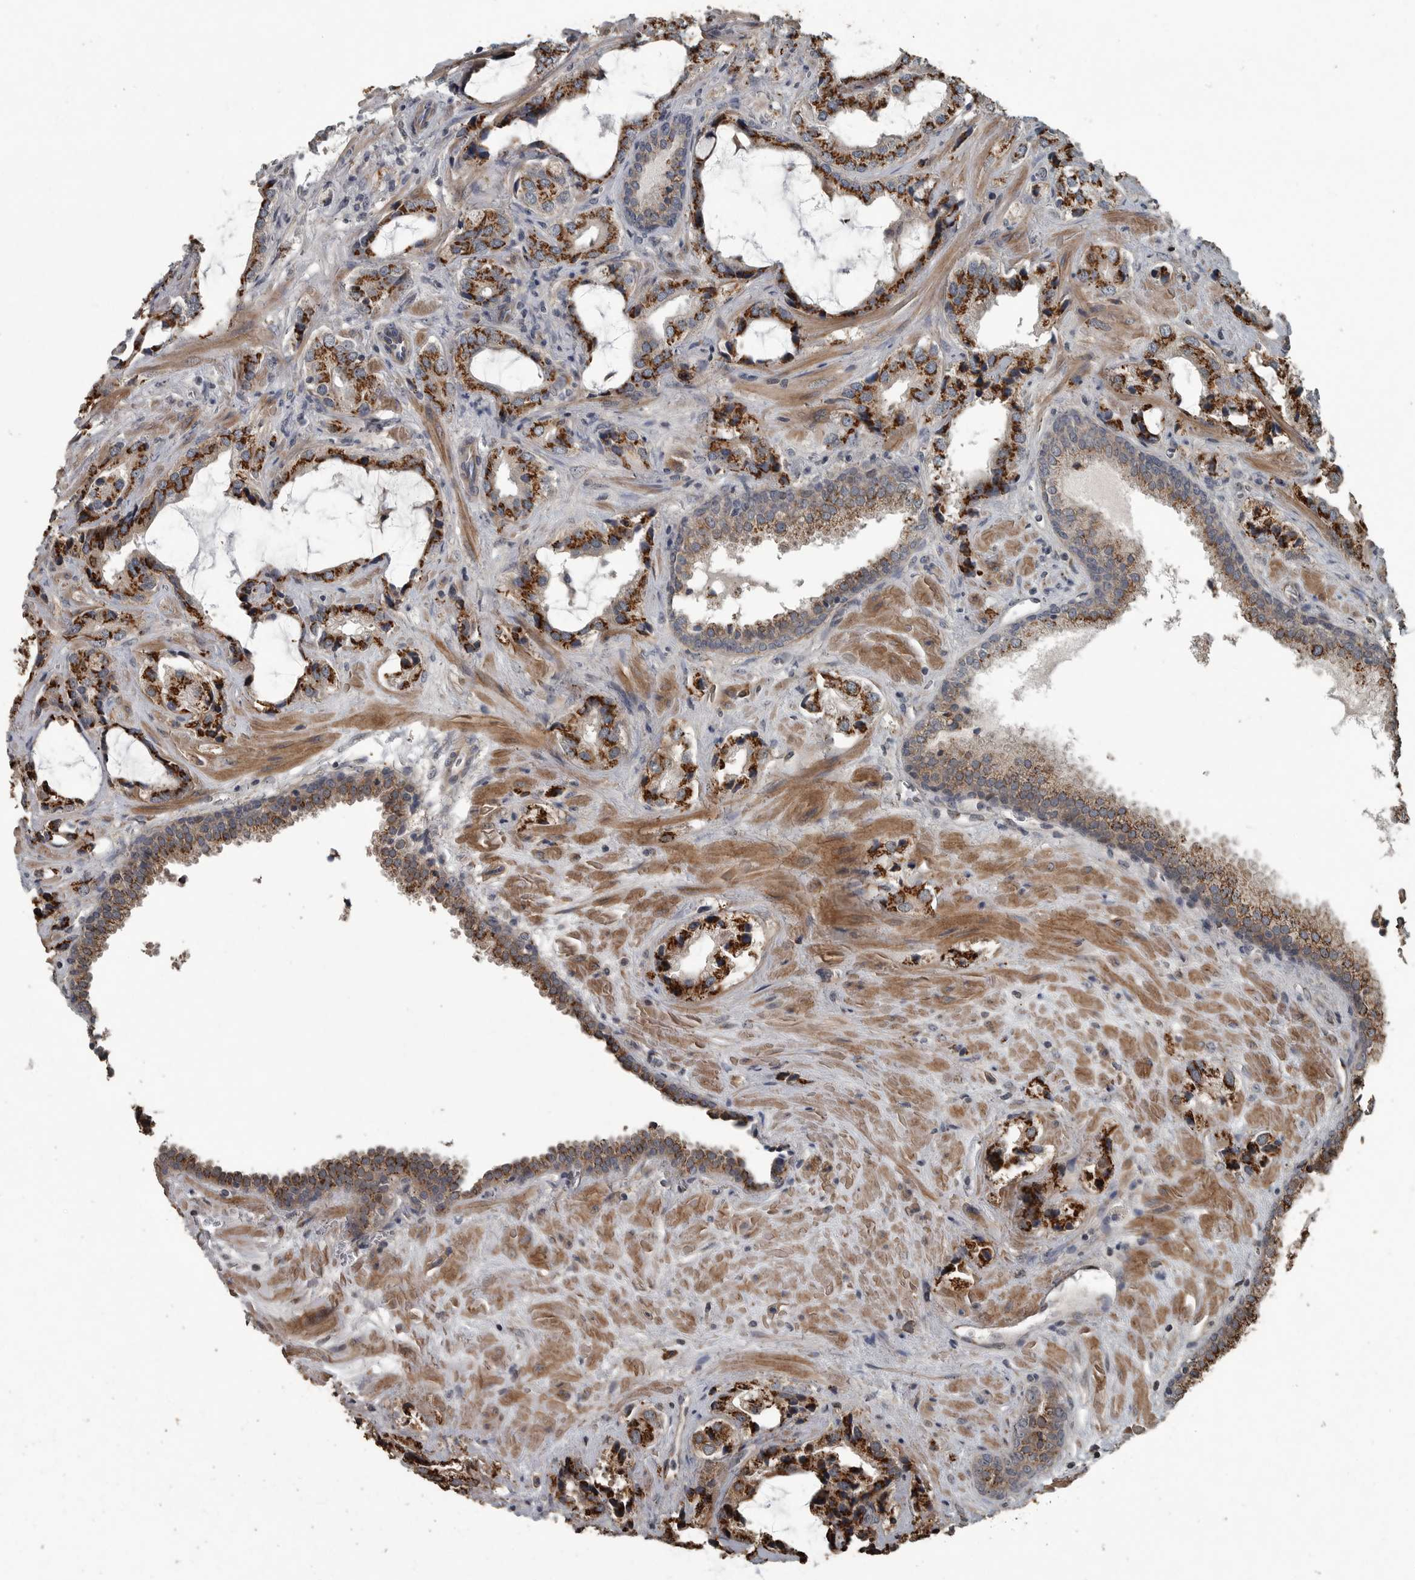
{"staining": {"intensity": "strong", "quantity": ">75%", "location": "cytoplasmic/membranous"}, "tissue": "prostate cancer", "cell_type": "Tumor cells", "image_type": "cancer", "snomed": [{"axis": "morphology", "description": "Adenocarcinoma, High grade"}, {"axis": "topography", "description": "Prostate"}], "caption": "The immunohistochemical stain highlights strong cytoplasmic/membranous positivity in tumor cells of prostate cancer tissue. (Brightfield microscopy of DAB IHC at high magnification).", "gene": "ZNF345", "patient": {"sex": "male", "age": 66}}